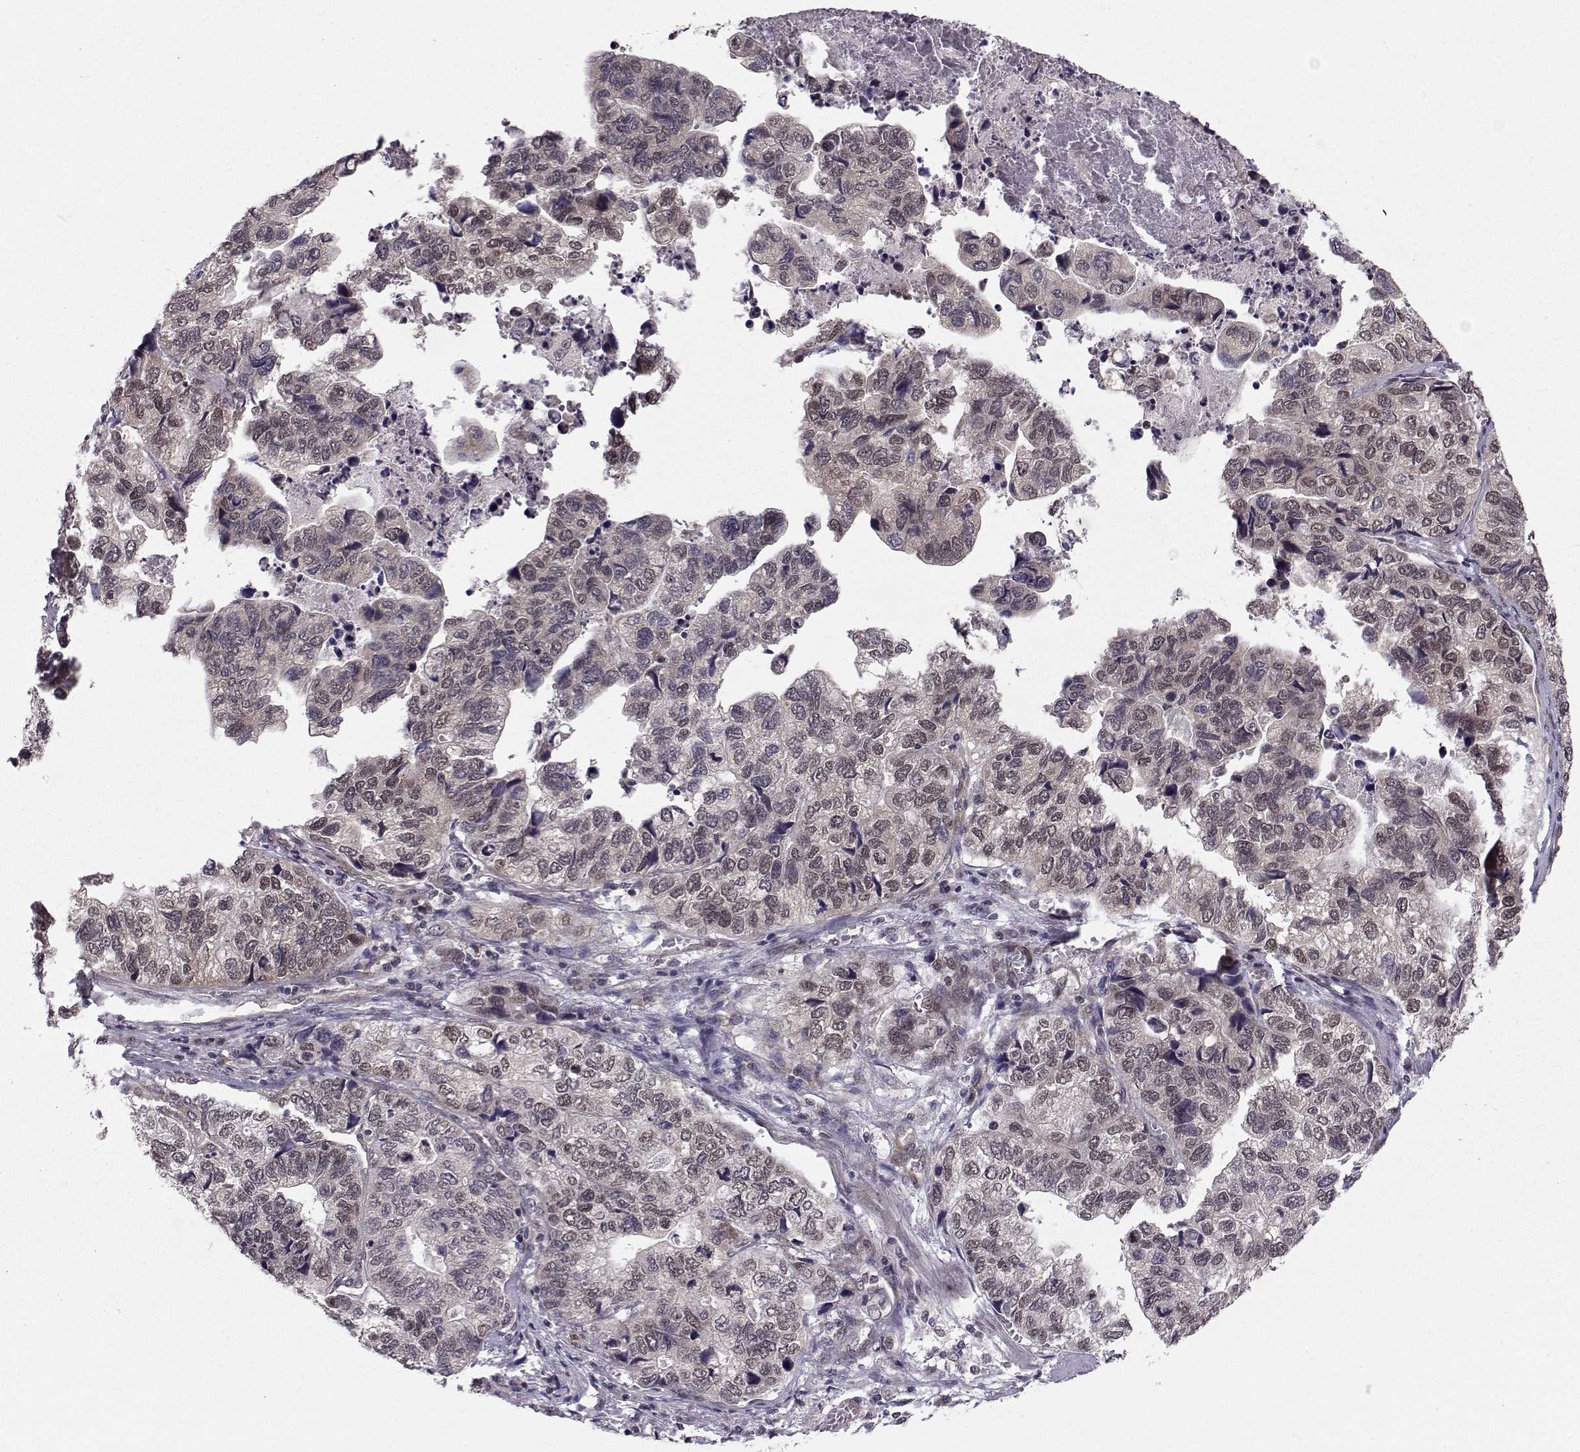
{"staining": {"intensity": "moderate", "quantity": "<25%", "location": "cytoplasmic/membranous"}, "tissue": "stomach cancer", "cell_type": "Tumor cells", "image_type": "cancer", "snomed": [{"axis": "morphology", "description": "Adenocarcinoma, NOS"}, {"axis": "topography", "description": "Stomach, upper"}], "caption": "Stomach cancer tissue exhibits moderate cytoplasmic/membranous staining in about <25% of tumor cells, visualized by immunohistochemistry. Nuclei are stained in blue.", "gene": "PKN2", "patient": {"sex": "female", "age": 67}}